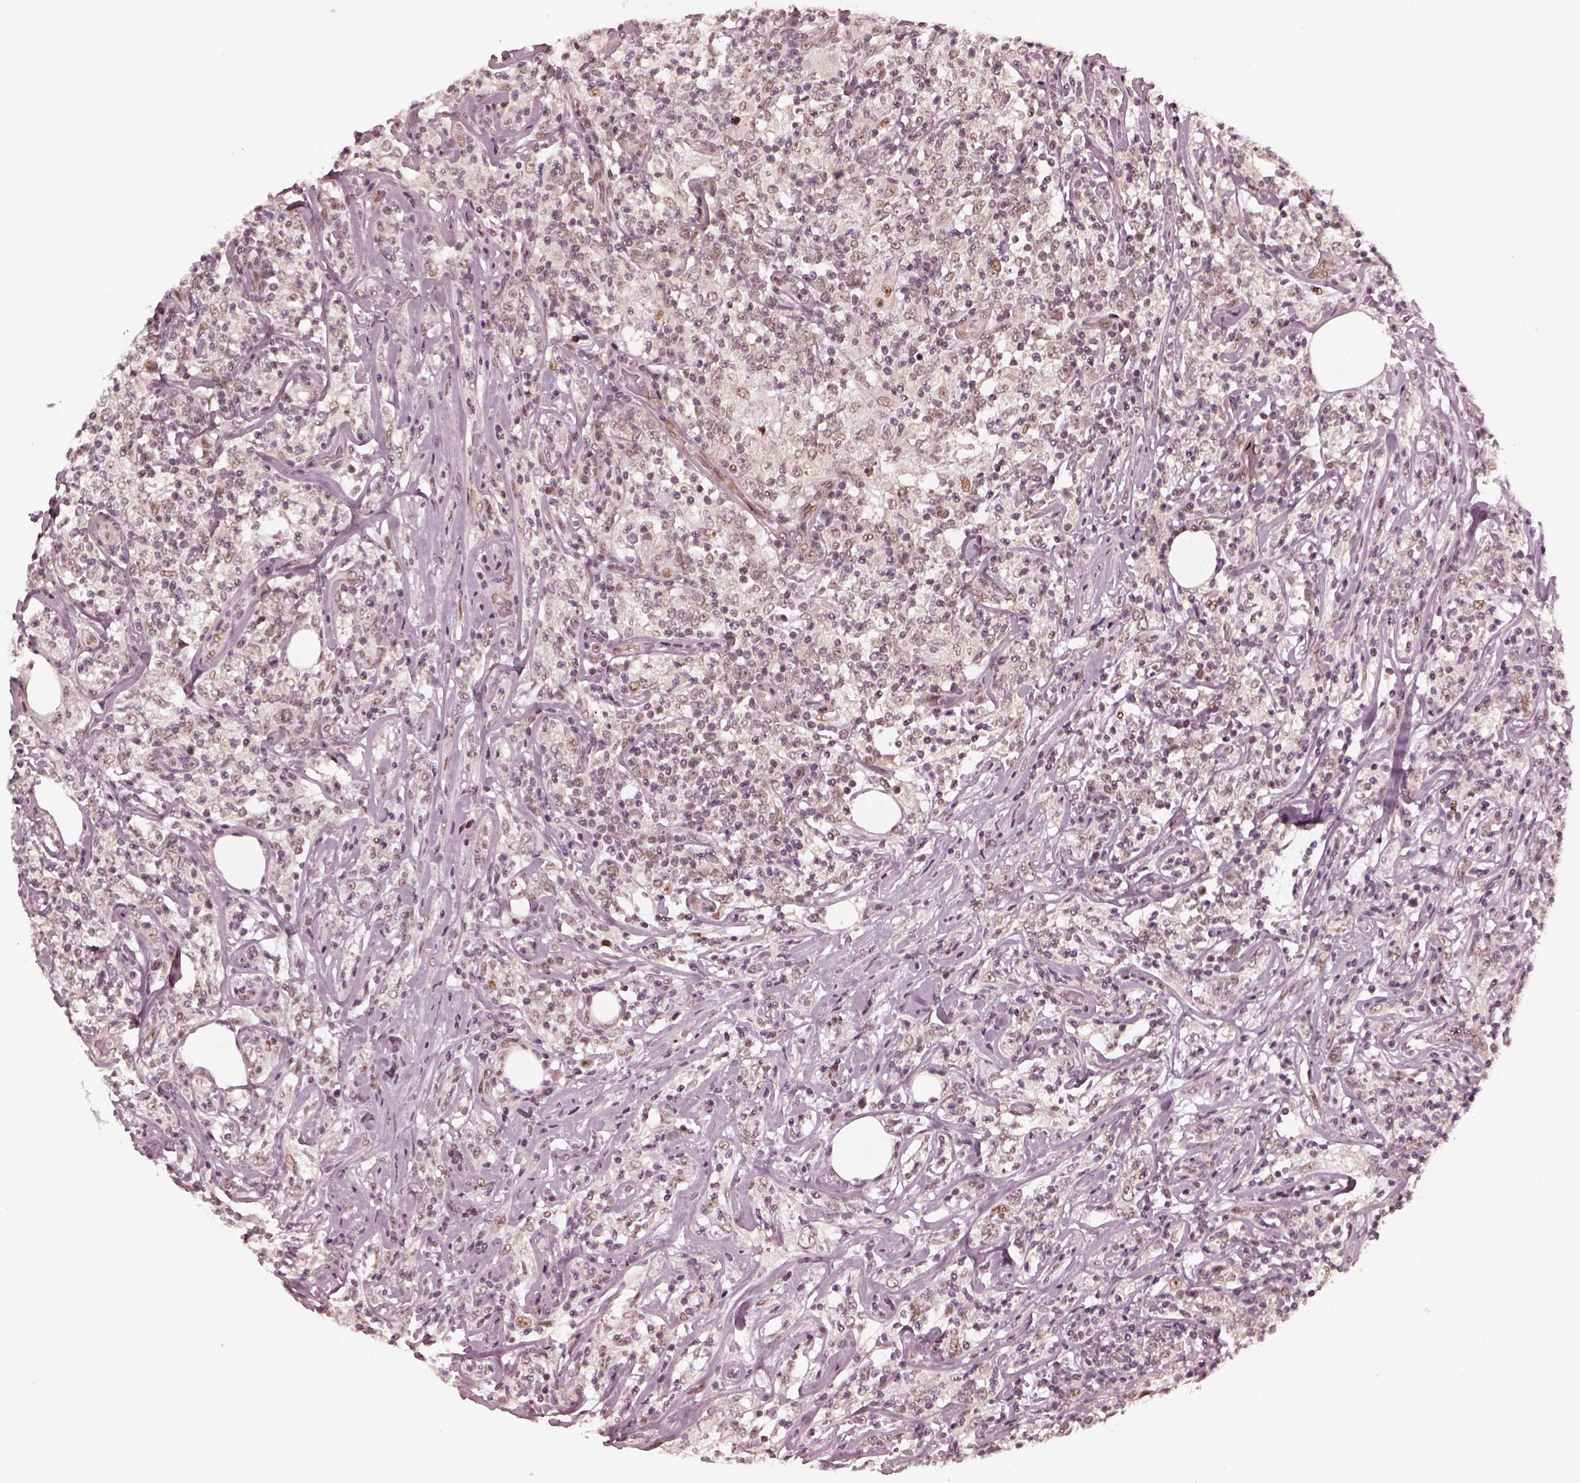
{"staining": {"intensity": "negative", "quantity": "none", "location": "none"}, "tissue": "lymphoma", "cell_type": "Tumor cells", "image_type": "cancer", "snomed": [{"axis": "morphology", "description": "Malignant lymphoma, non-Hodgkin's type, High grade"}, {"axis": "topography", "description": "Lymph node"}], "caption": "High magnification brightfield microscopy of high-grade malignant lymphoma, non-Hodgkin's type stained with DAB (3,3'-diaminobenzidine) (brown) and counterstained with hematoxylin (blue): tumor cells show no significant positivity.", "gene": "TRIB3", "patient": {"sex": "female", "age": 84}}